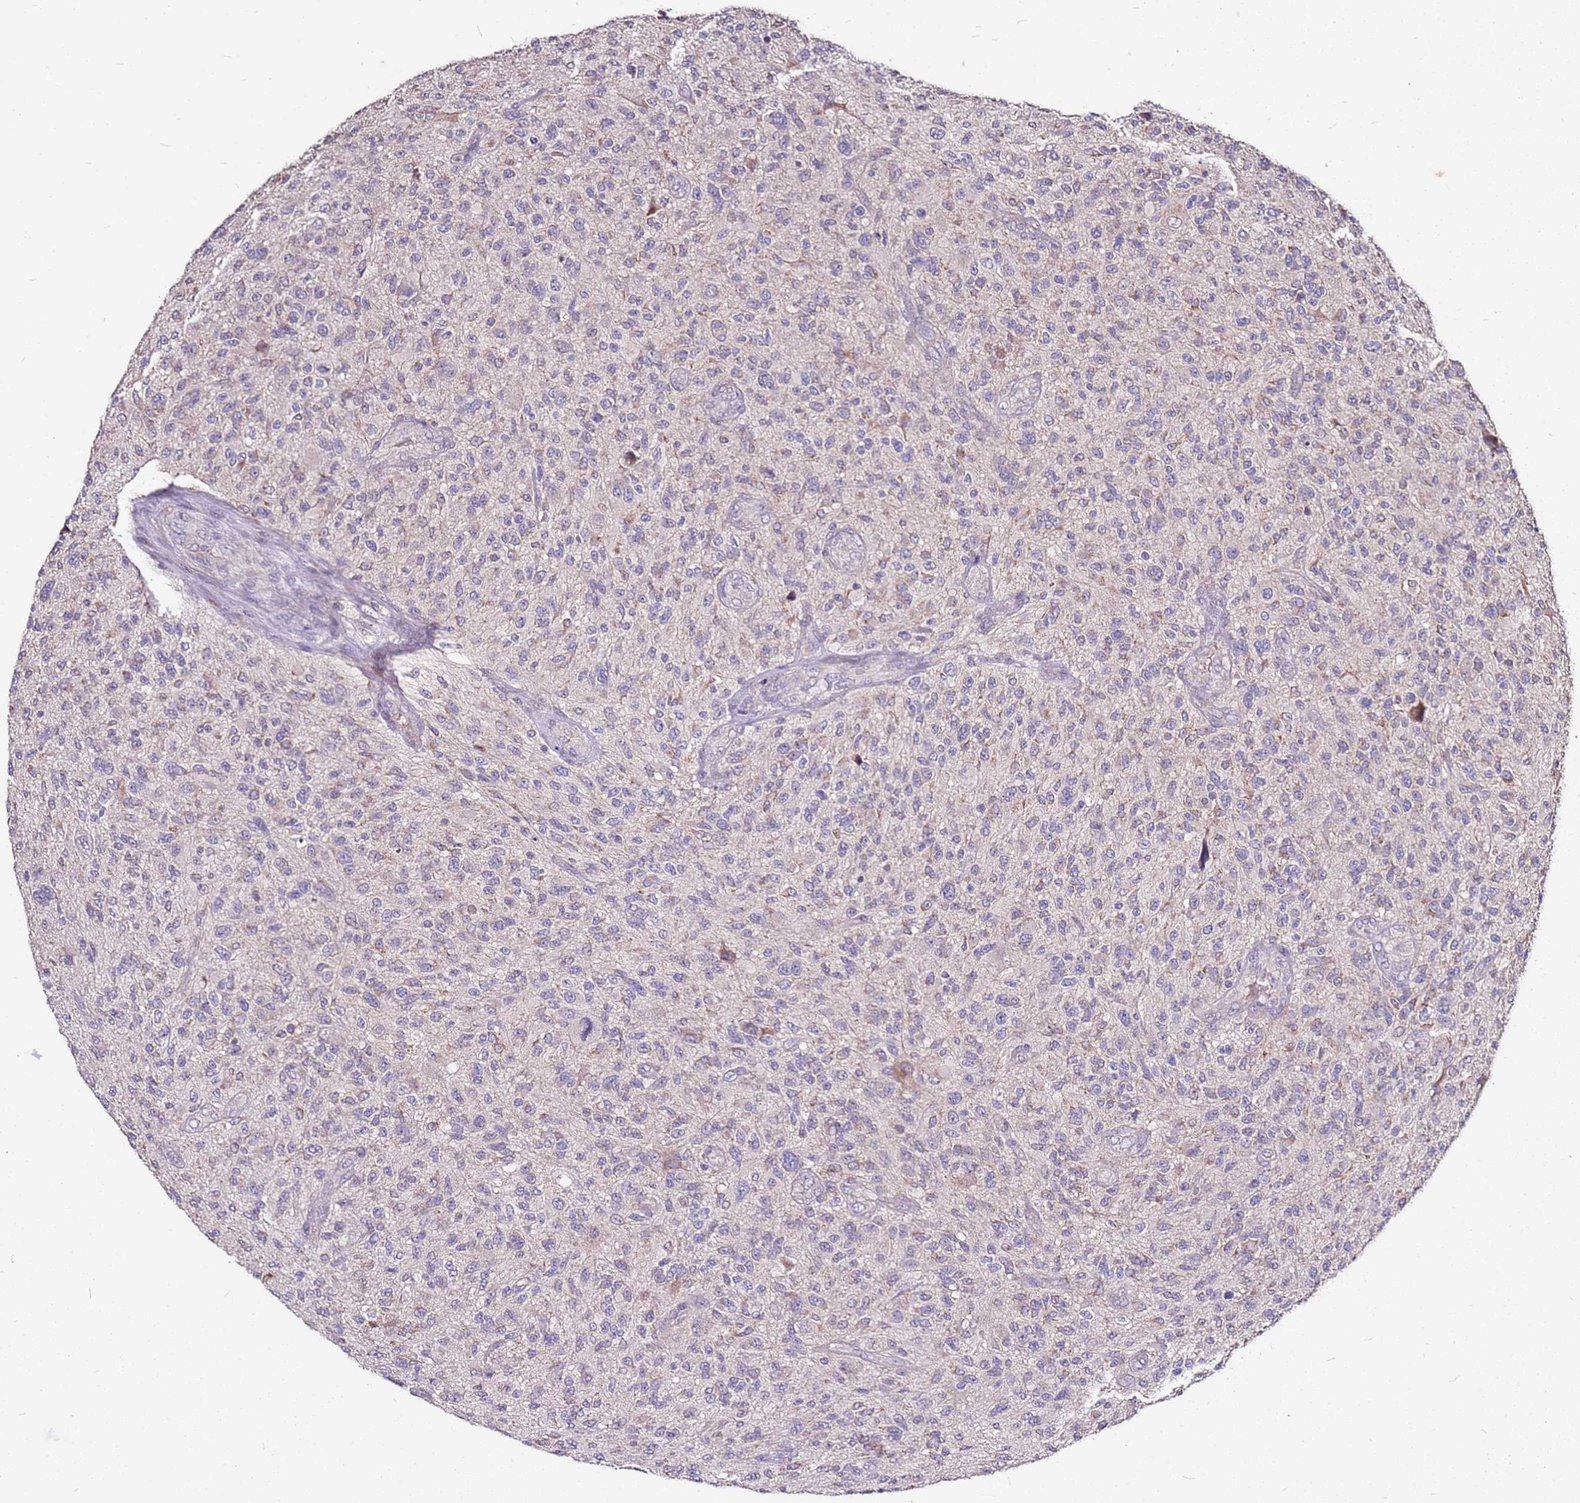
{"staining": {"intensity": "weak", "quantity": "<25%", "location": "cytoplasmic/membranous"}, "tissue": "glioma", "cell_type": "Tumor cells", "image_type": "cancer", "snomed": [{"axis": "morphology", "description": "Glioma, malignant, High grade"}, {"axis": "topography", "description": "Brain"}], "caption": "Immunohistochemical staining of human high-grade glioma (malignant) shows no significant expression in tumor cells.", "gene": "DCDC2C", "patient": {"sex": "male", "age": 47}}